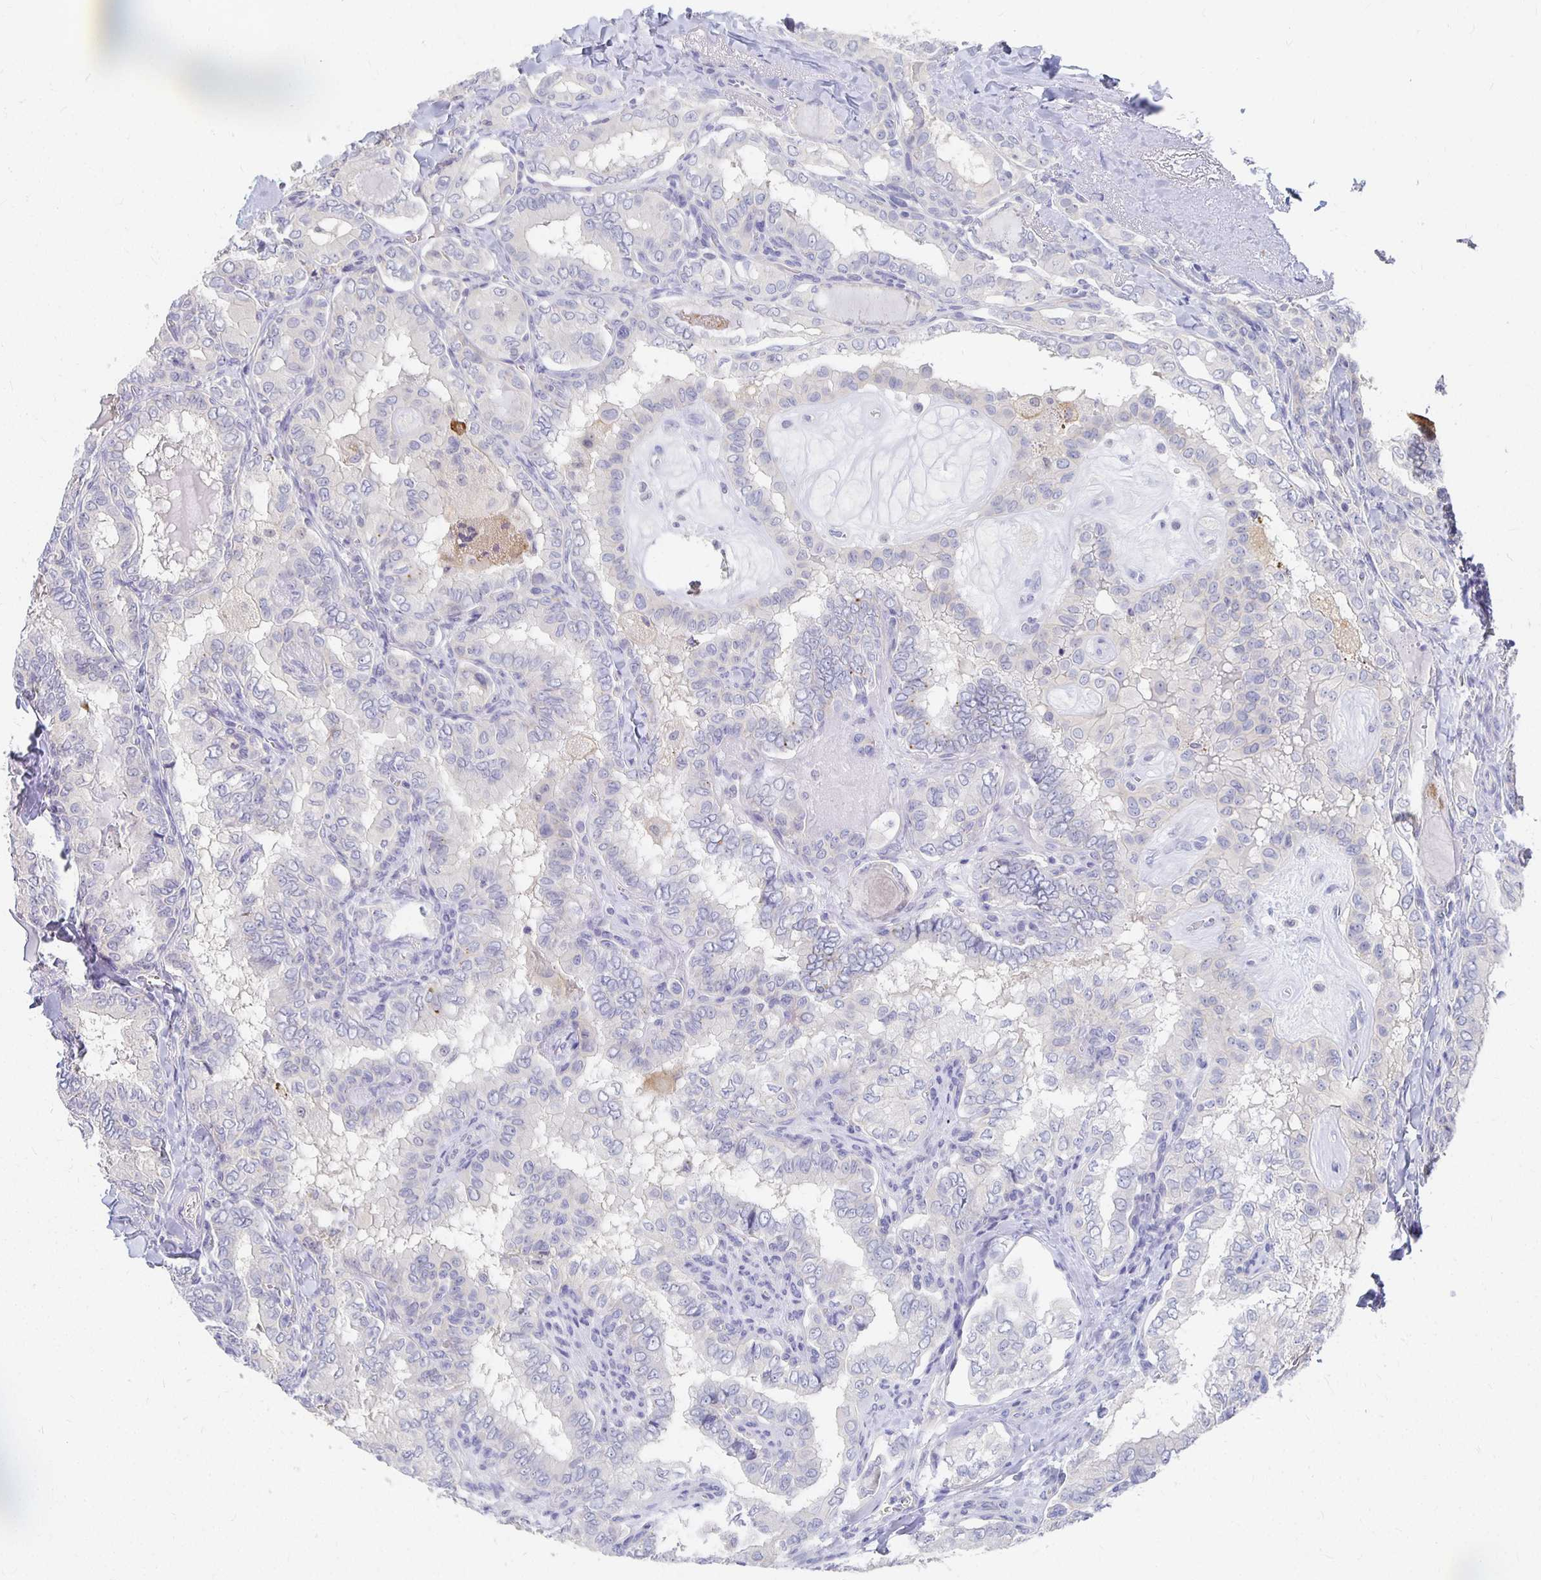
{"staining": {"intensity": "negative", "quantity": "none", "location": "none"}, "tissue": "thyroid cancer", "cell_type": "Tumor cells", "image_type": "cancer", "snomed": [{"axis": "morphology", "description": "Papillary adenocarcinoma, NOS"}, {"axis": "topography", "description": "Thyroid gland"}], "caption": "Human papillary adenocarcinoma (thyroid) stained for a protein using IHC reveals no staining in tumor cells.", "gene": "FKRP", "patient": {"sex": "female", "age": 75}}